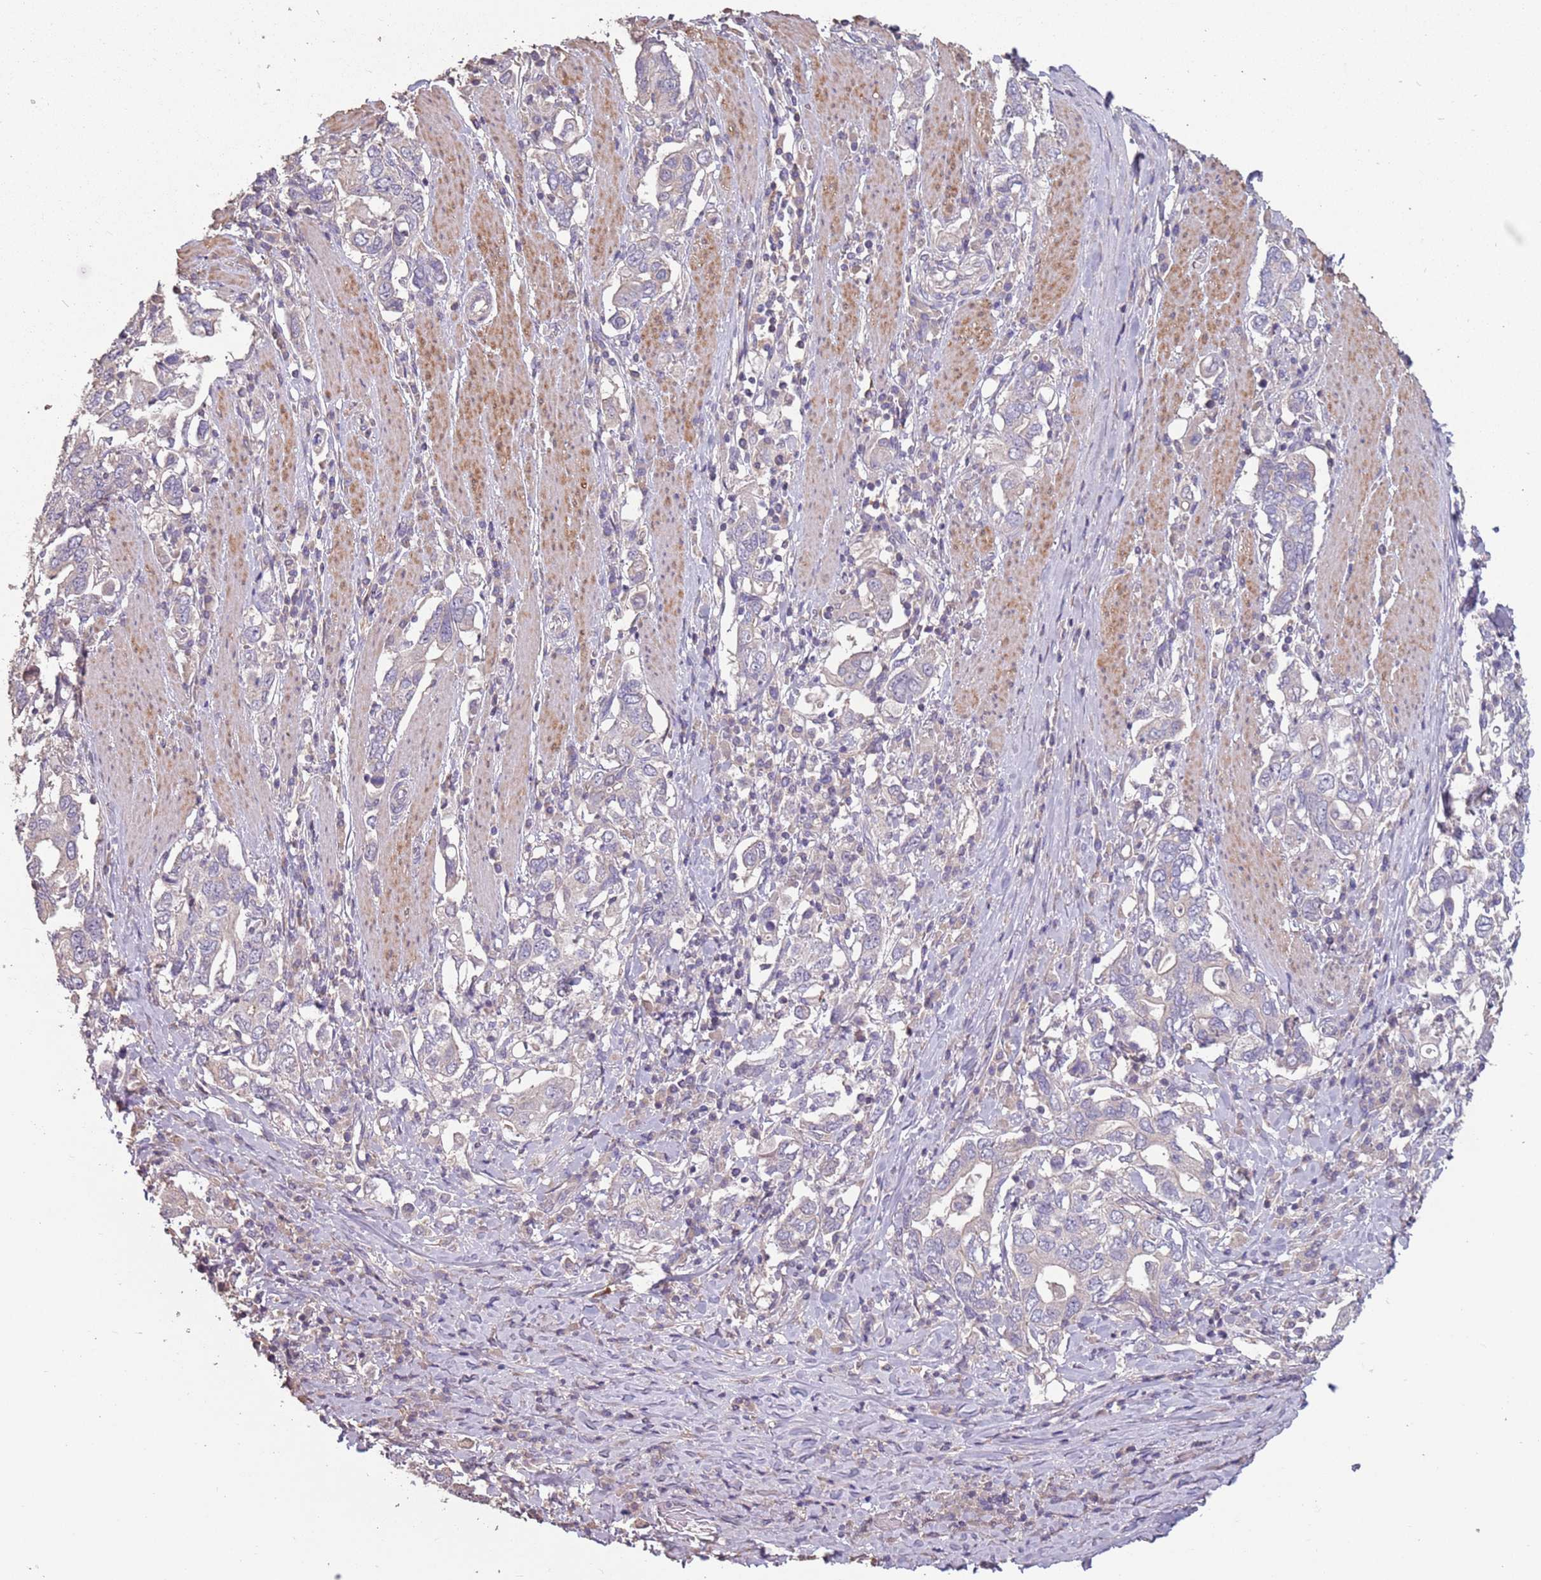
{"staining": {"intensity": "negative", "quantity": "none", "location": "none"}, "tissue": "stomach cancer", "cell_type": "Tumor cells", "image_type": "cancer", "snomed": [{"axis": "morphology", "description": "Adenocarcinoma, NOS"}, {"axis": "topography", "description": "Stomach, upper"}, {"axis": "topography", "description": "Stomach"}], "caption": "Immunohistochemical staining of stomach cancer (adenocarcinoma) shows no significant staining in tumor cells. (DAB (3,3'-diaminobenzidine) immunohistochemistry (IHC), high magnification).", "gene": "MBD3L1", "patient": {"sex": "male", "age": 62}}